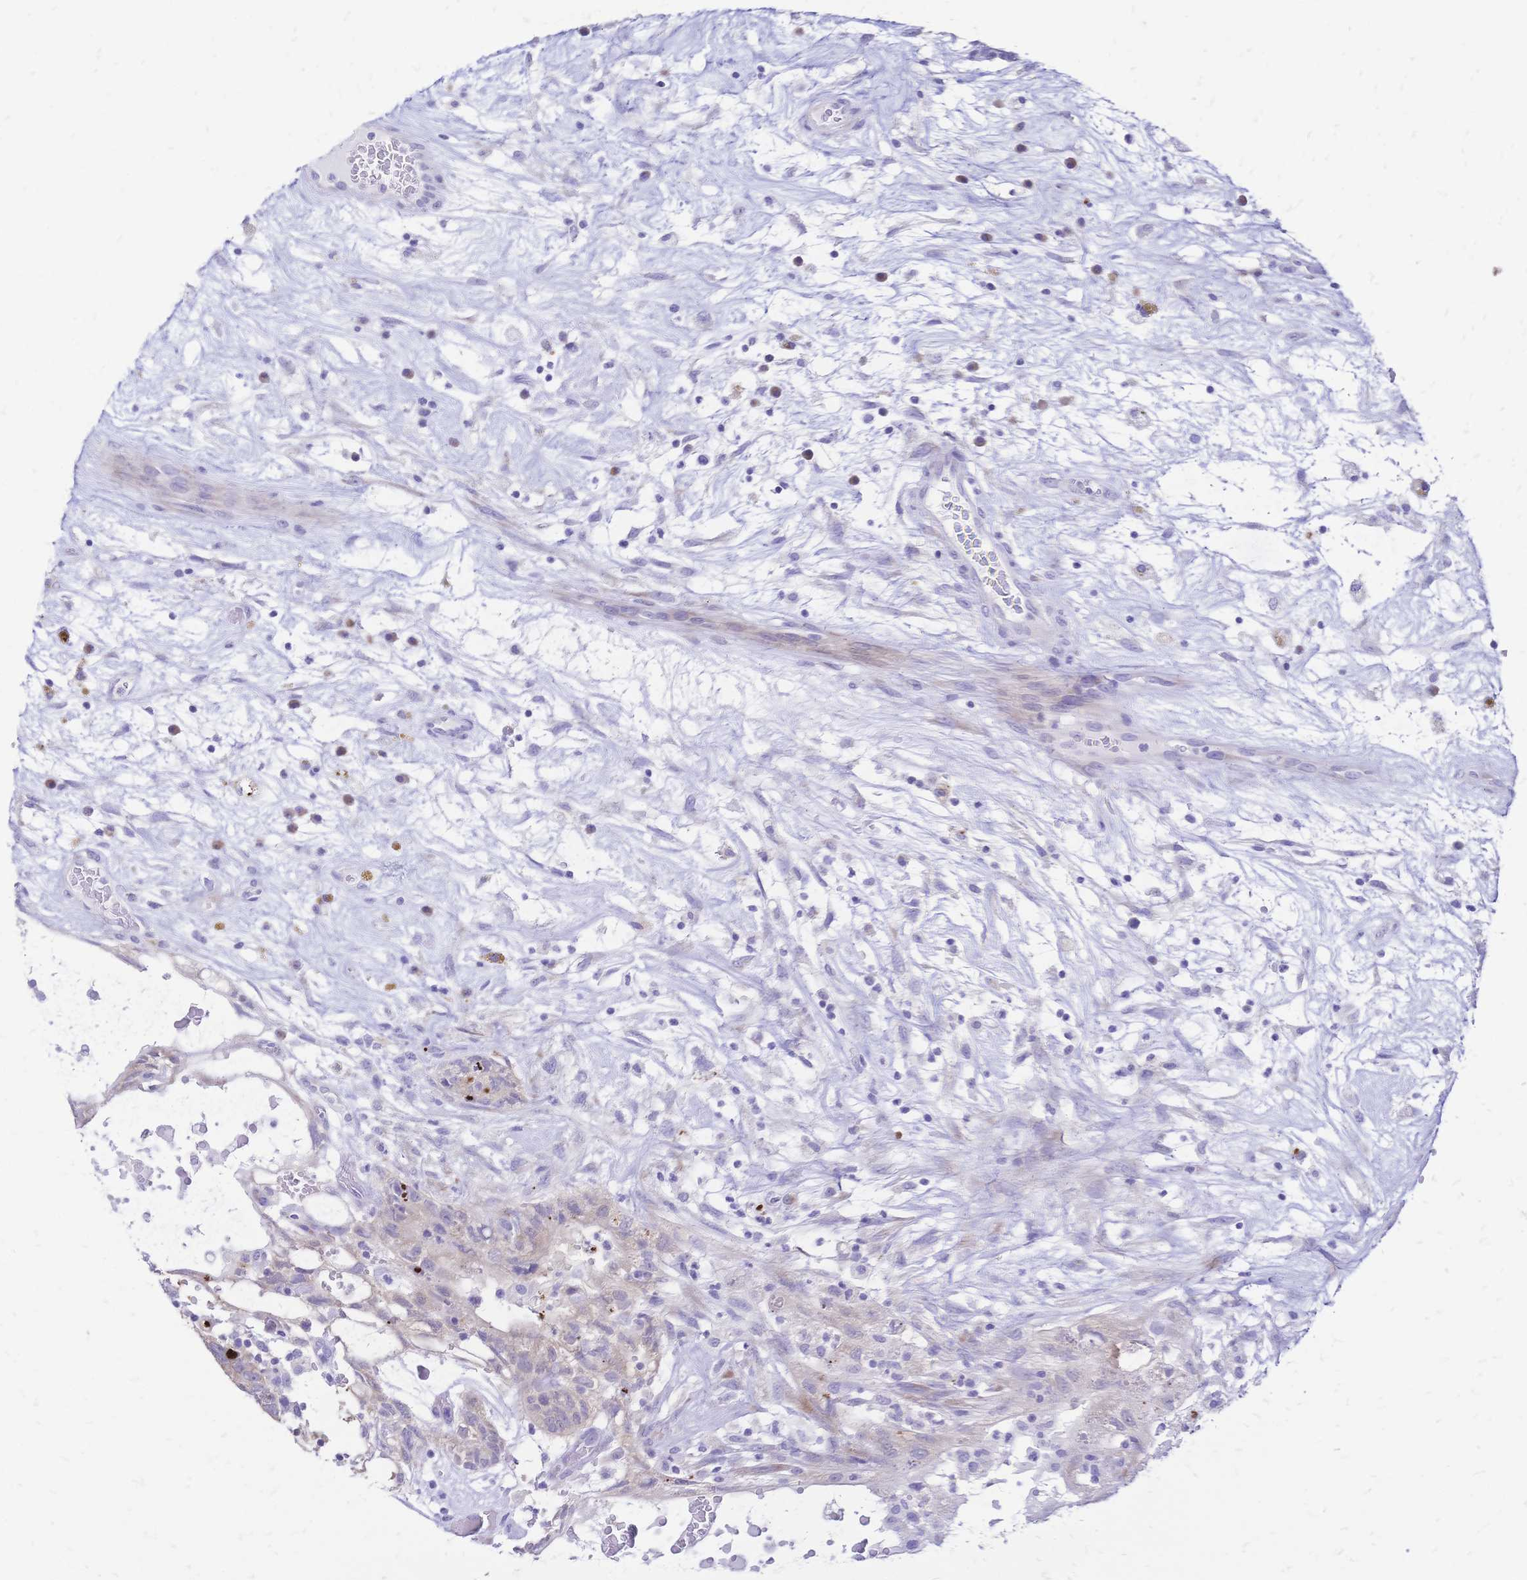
{"staining": {"intensity": "negative", "quantity": "none", "location": "none"}, "tissue": "testis cancer", "cell_type": "Tumor cells", "image_type": "cancer", "snomed": [{"axis": "morphology", "description": "Normal tissue, NOS"}, {"axis": "morphology", "description": "Carcinoma, Embryonal, NOS"}, {"axis": "topography", "description": "Testis"}], "caption": "An IHC micrograph of testis embryonal carcinoma is shown. There is no staining in tumor cells of testis embryonal carcinoma.", "gene": "GRB7", "patient": {"sex": "male", "age": 32}}